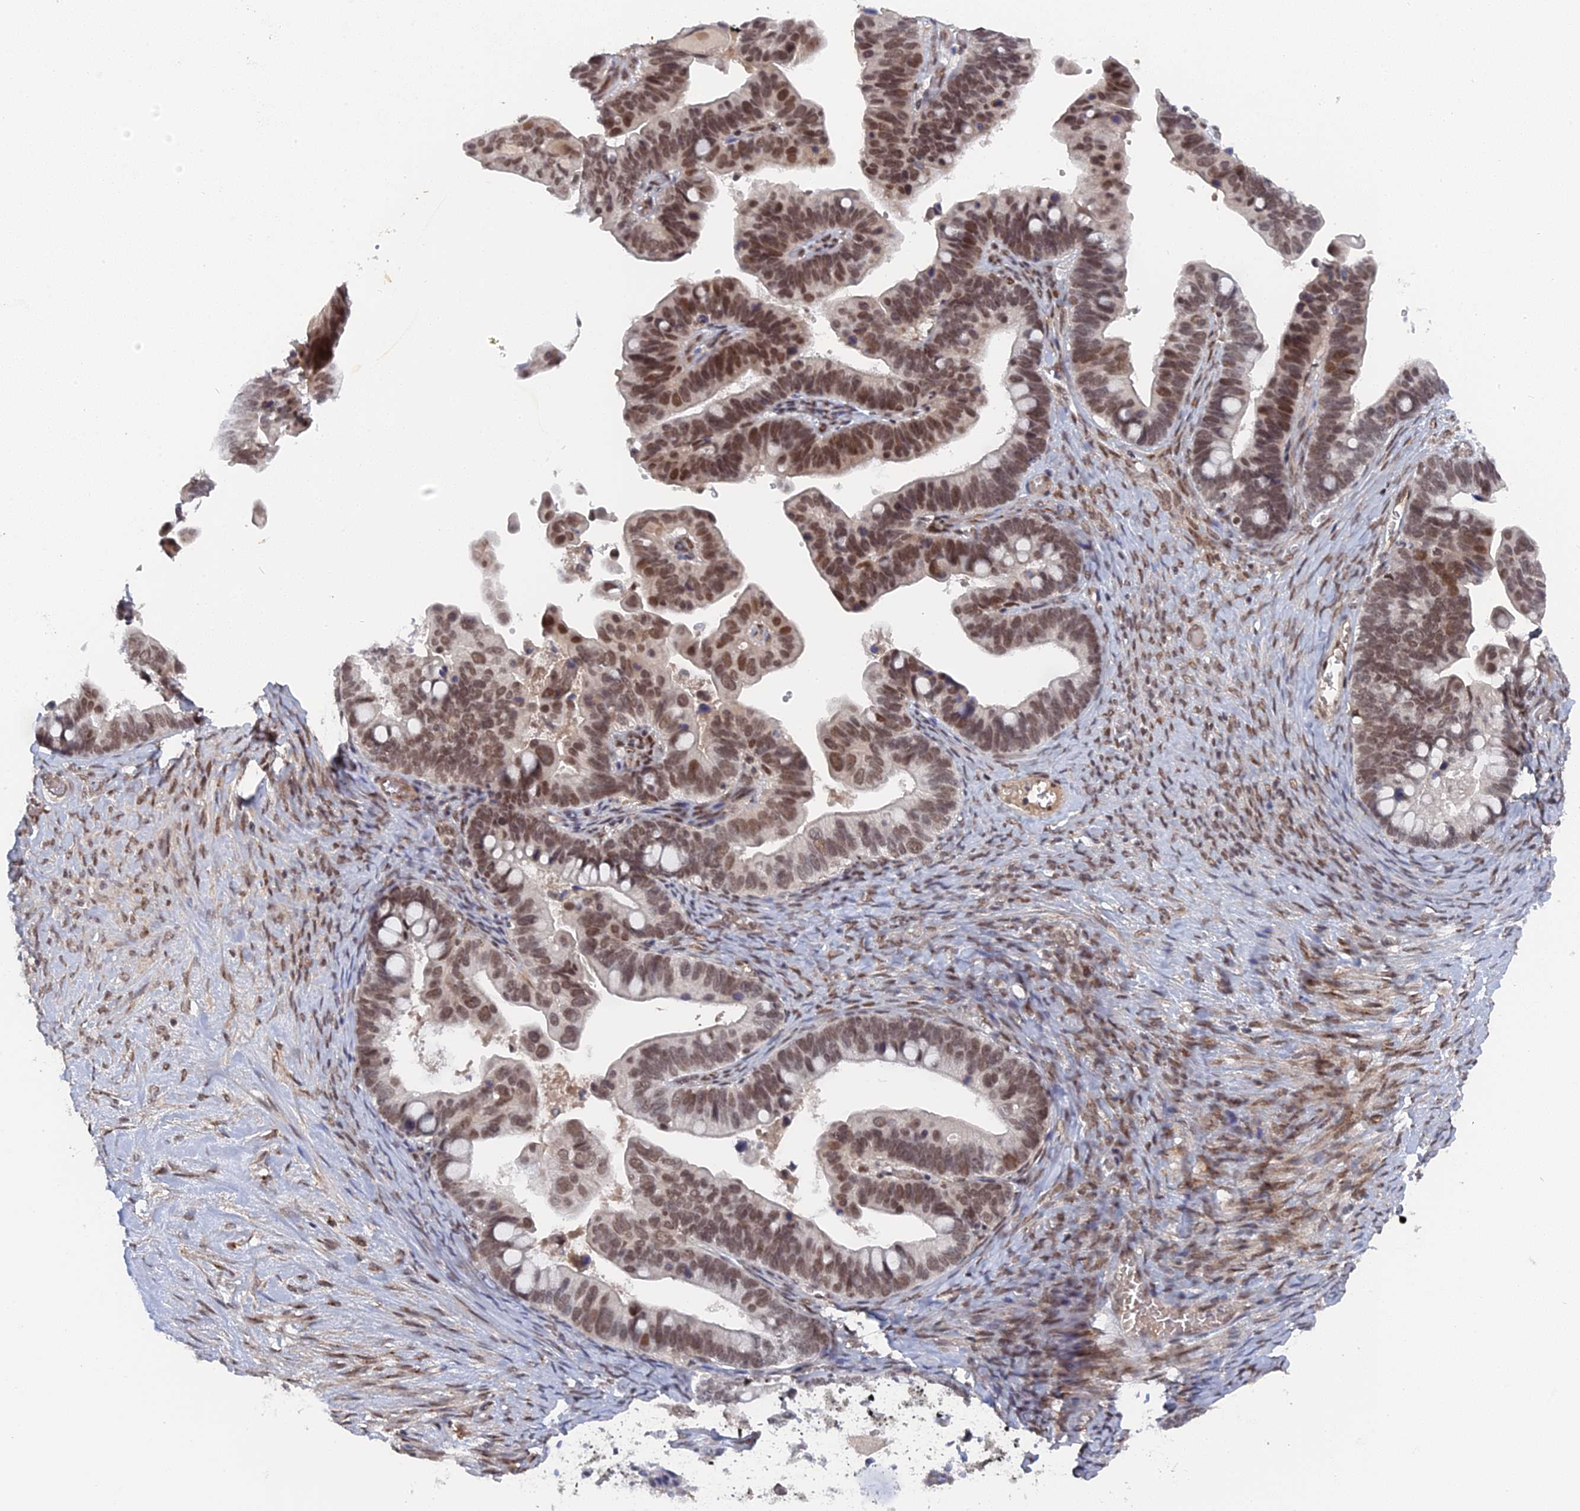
{"staining": {"intensity": "moderate", "quantity": ">75%", "location": "nuclear"}, "tissue": "ovarian cancer", "cell_type": "Tumor cells", "image_type": "cancer", "snomed": [{"axis": "morphology", "description": "Cystadenocarcinoma, serous, NOS"}, {"axis": "topography", "description": "Ovary"}], "caption": "An immunohistochemistry histopathology image of neoplastic tissue is shown. Protein staining in brown shows moderate nuclear positivity in ovarian cancer within tumor cells. The protein of interest is shown in brown color, while the nuclei are stained blue.", "gene": "CCDC85A", "patient": {"sex": "female", "age": 56}}